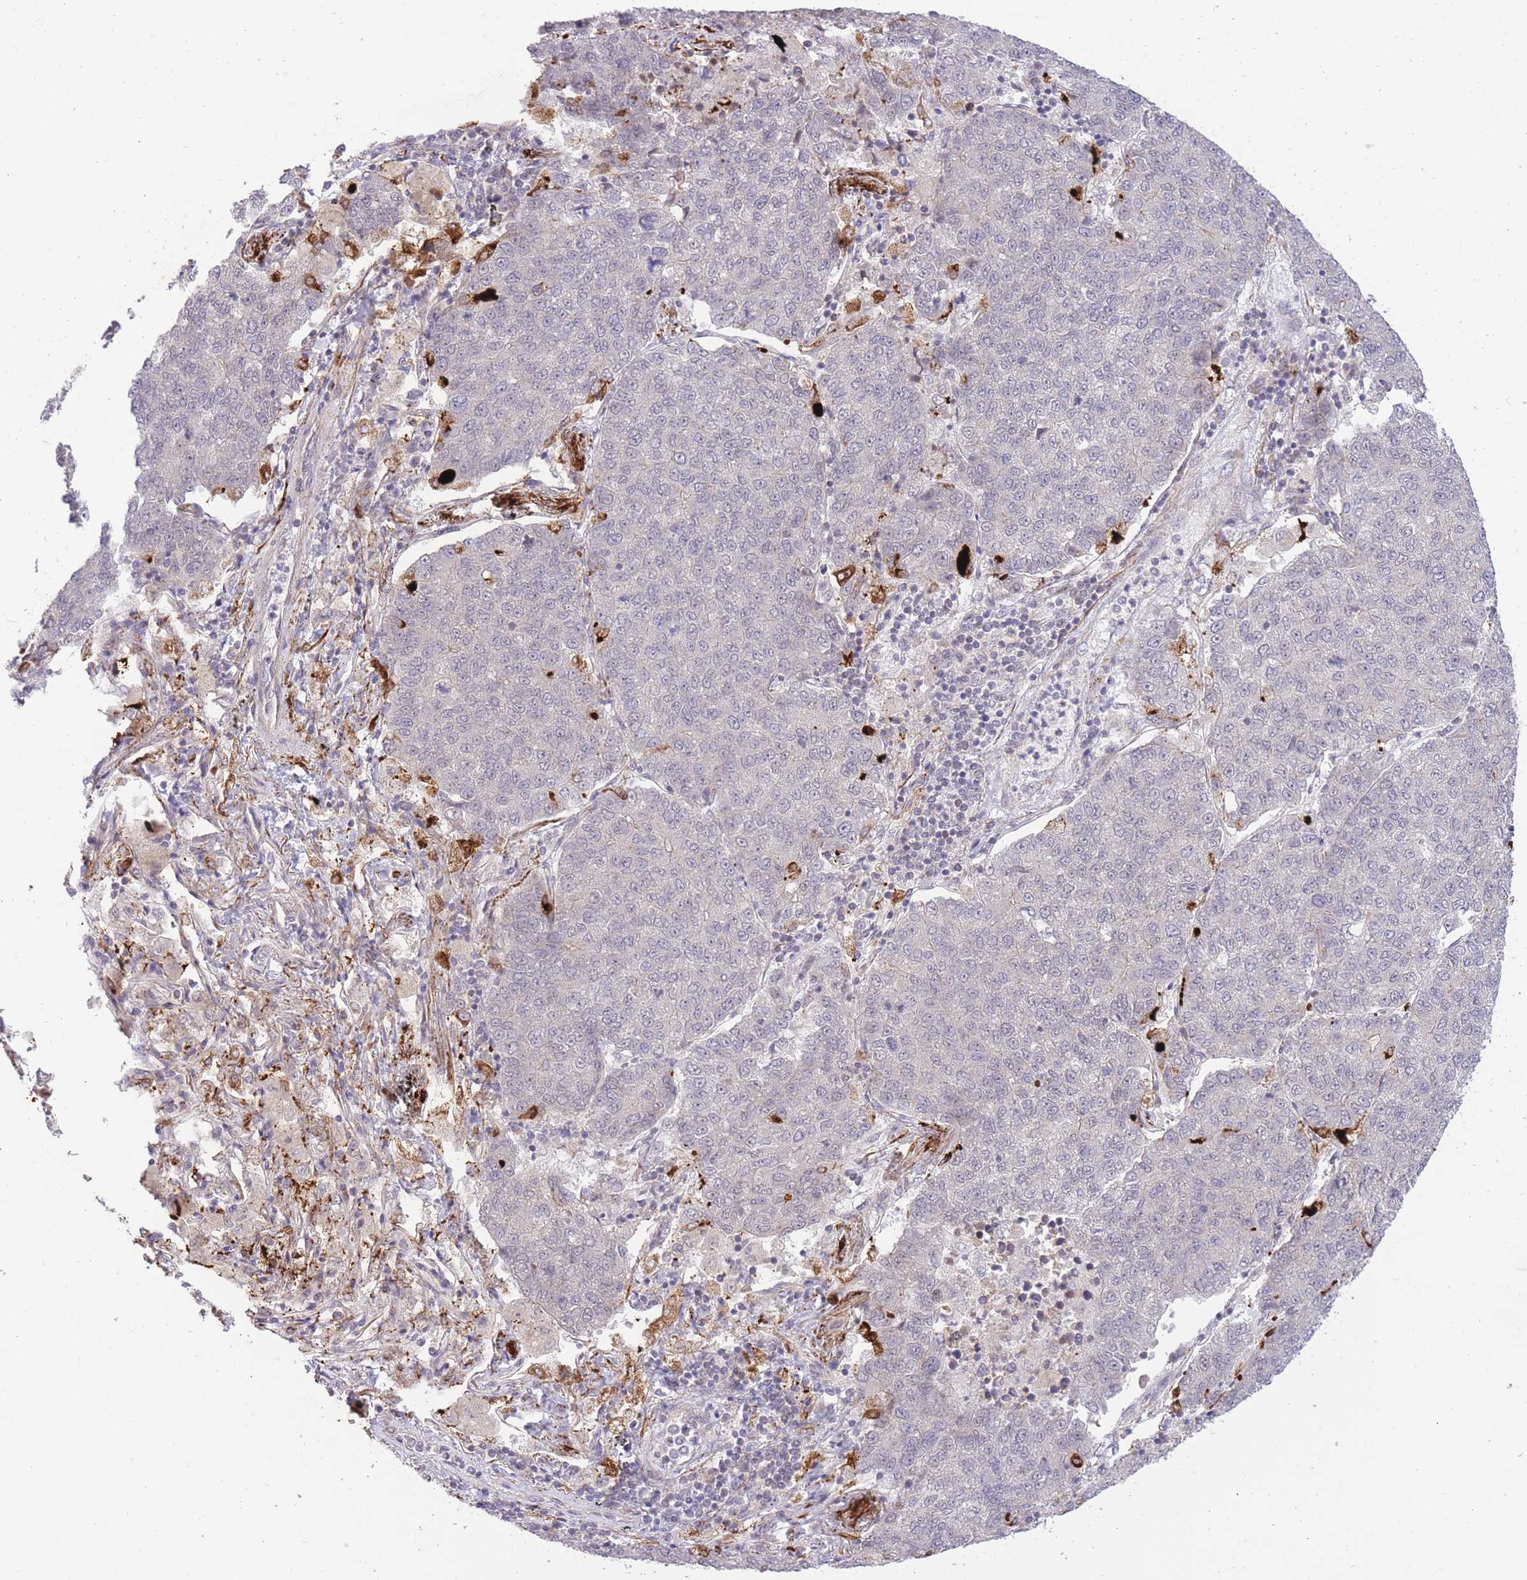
{"staining": {"intensity": "negative", "quantity": "none", "location": "none"}, "tissue": "lung cancer", "cell_type": "Tumor cells", "image_type": "cancer", "snomed": [{"axis": "morphology", "description": "Adenocarcinoma, NOS"}, {"axis": "topography", "description": "Lung"}], "caption": "Immunohistochemistry histopathology image of human adenocarcinoma (lung) stained for a protein (brown), which shows no staining in tumor cells.", "gene": "ELOA2", "patient": {"sex": "male", "age": 49}}